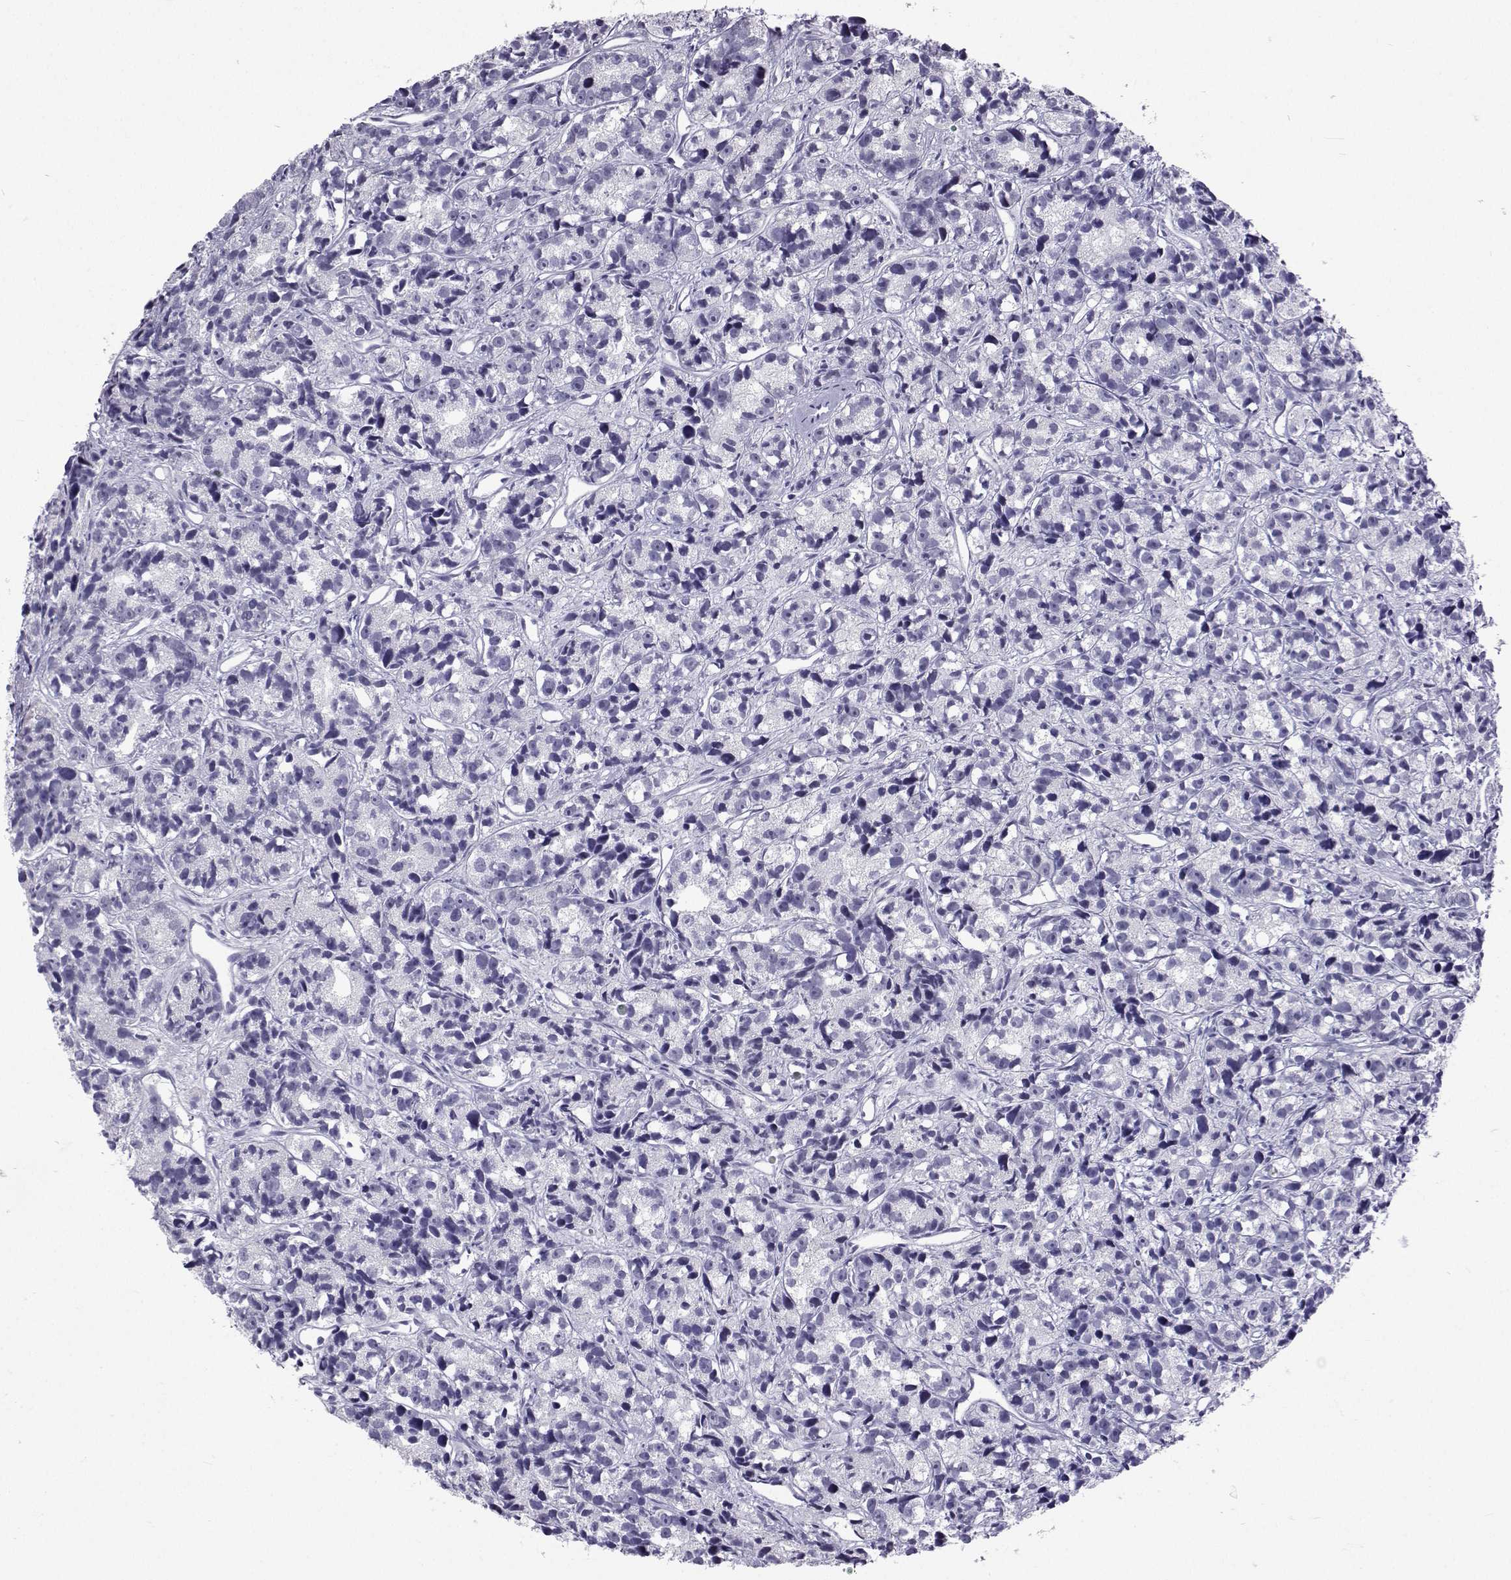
{"staining": {"intensity": "negative", "quantity": "none", "location": "none"}, "tissue": "prostate cancer", "cell_type": "Tumor cells", "image_type": "cancer", "snomed": [{"axis": "morphology", "description": "Adenocarcinoma, High grade"}, {"axis": "topography", "description": "Prostate"}], "caption": "A photomicrograph of prostate high-grade adenocarcinoma stained for a protein exhibits no brown staining in tumor cells.", "gene": "GALM", "patient": {"sex": "male", "age": 77}}